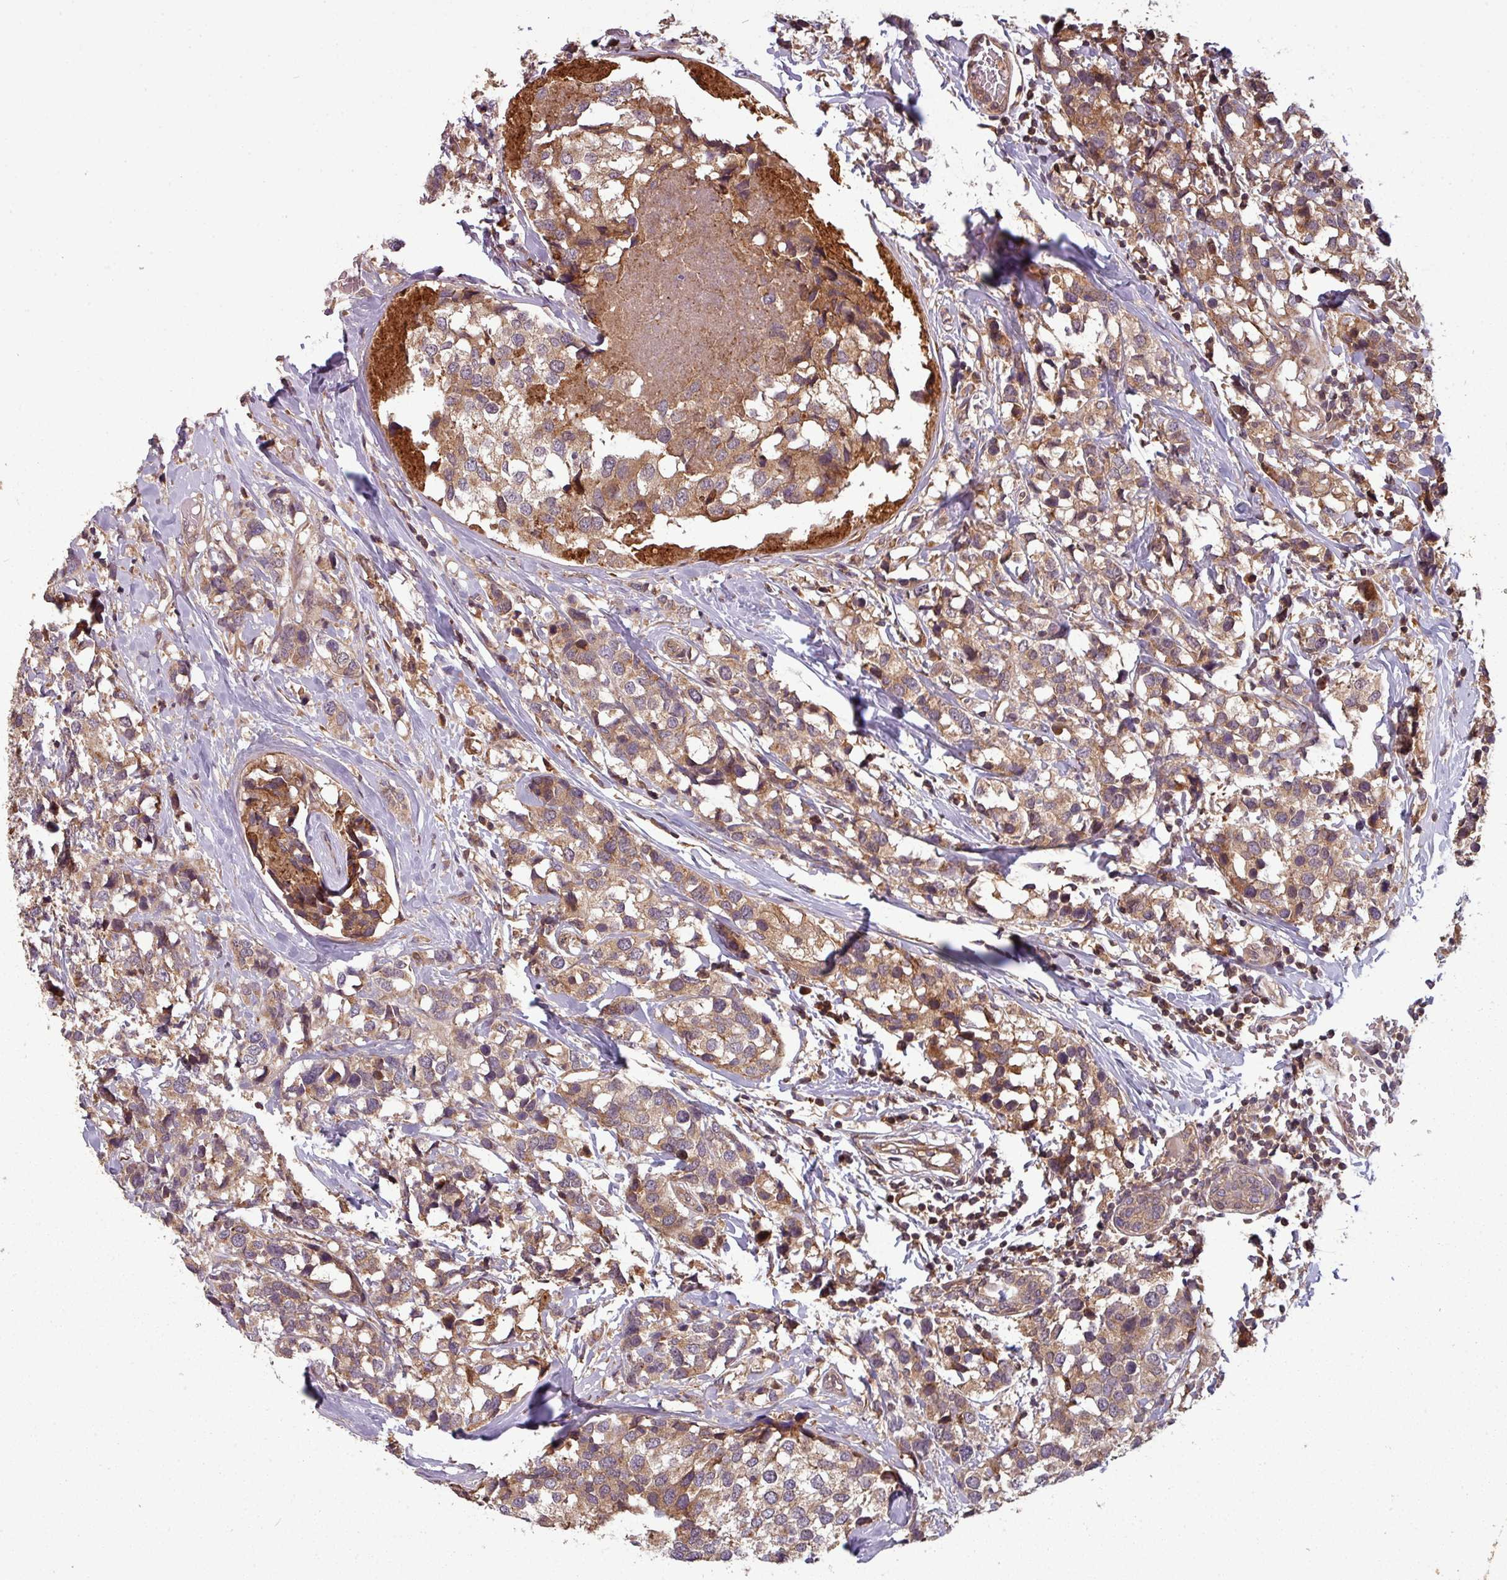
{"staining": {"intensity": "moderate", "quantity": ">75%", "location": "cytoplasmic/membranous"}, "tissue": "breast cancer", "cell_type": "Tumor cells", "image_type": "cancer", "snomed": [{"axis": "morphology", "description": "Lobular carcinoma"}, {"axis": "topography", "description": "Breast"}], "caption": "Protein staining of lobular carcinoma (breast) tissue reveals moderate cytoplasmic/membranous staining in approximately >75% of tumor cells.", "gene": "GSKIP", "patient": {"sex": "female", "age": 59}}